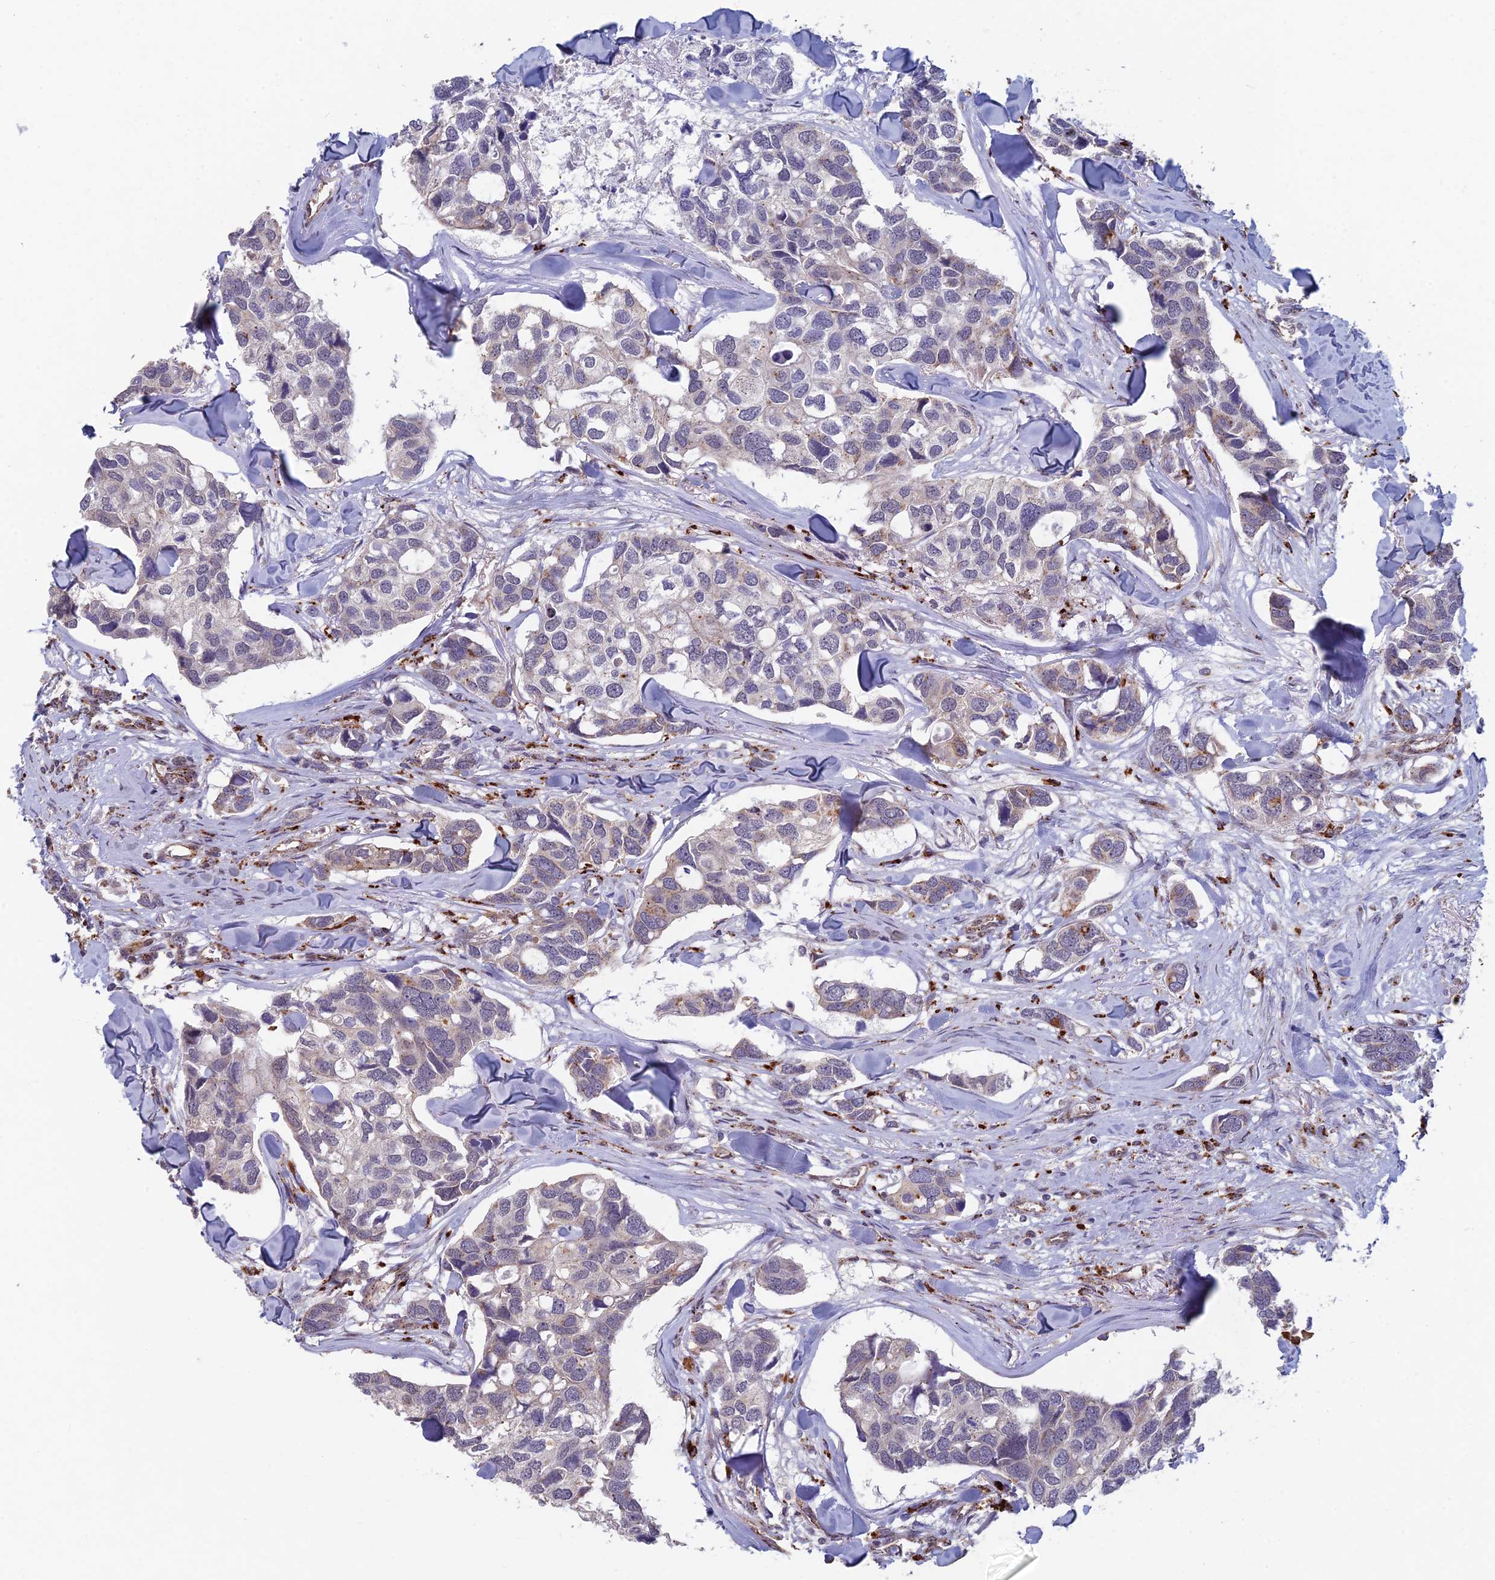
{"staining": {"intensity": "weak", "quantity": "<25%", "location": "cytoplasmic/membranous"}, "tissue": "breast cancer", "cell_type": "Tumor cells", "image_type": "cancer", "snomed": [{"axis": "morphology", "description": "Duct carcinoma"}, {"axis": "topography", "description": "Breast"}], "caption": "Immunohistochemical staining of breast cancer (infiltrating ductal carcinoma) reveals no significant positivity in tumor cells.", "gene": "FOXS1", "patient": {"sex": "female", "age": 83}}